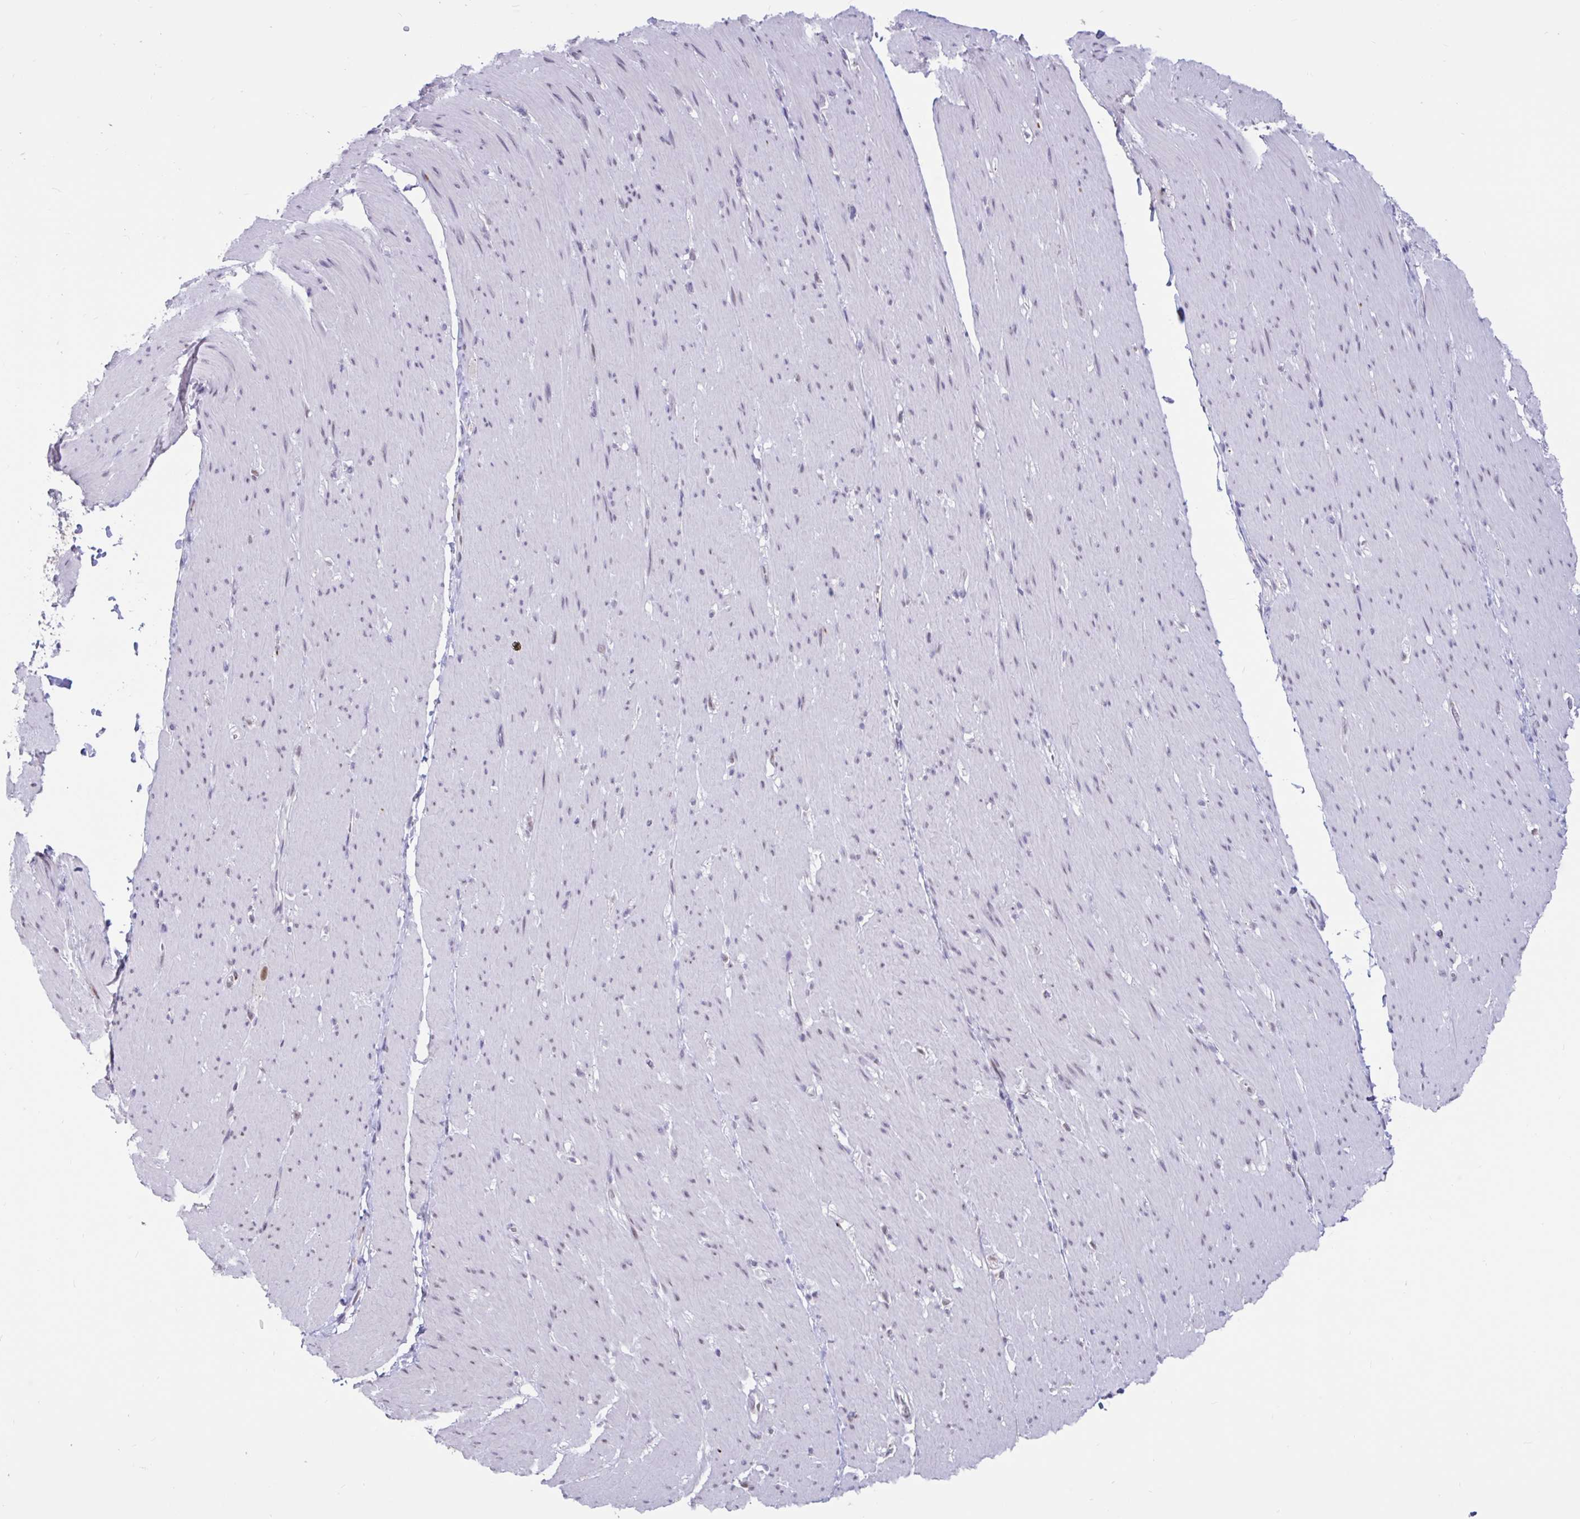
{"staining": {"intensity": "negative", "quantity": "none", "location": "none"}, "tissue": "smooth muscle", "cell_type": "Smooth muscle cells", "image_type": "normal", "snomed": [{"axis": "morphology", "description": "Normal tissue, NOS"}, {"axis": "topography", "description": "Smooth muscle"}, {"axis": "topography", "description": "Rectum"}], "caption": "A histopathology image of smooth muscle stained for a protein reveals no brown staining in smooth muscle cells. Nuclei are stained in blue.", "gene": "DDX39A", "patient": {"sex": "male", "age": 53}}